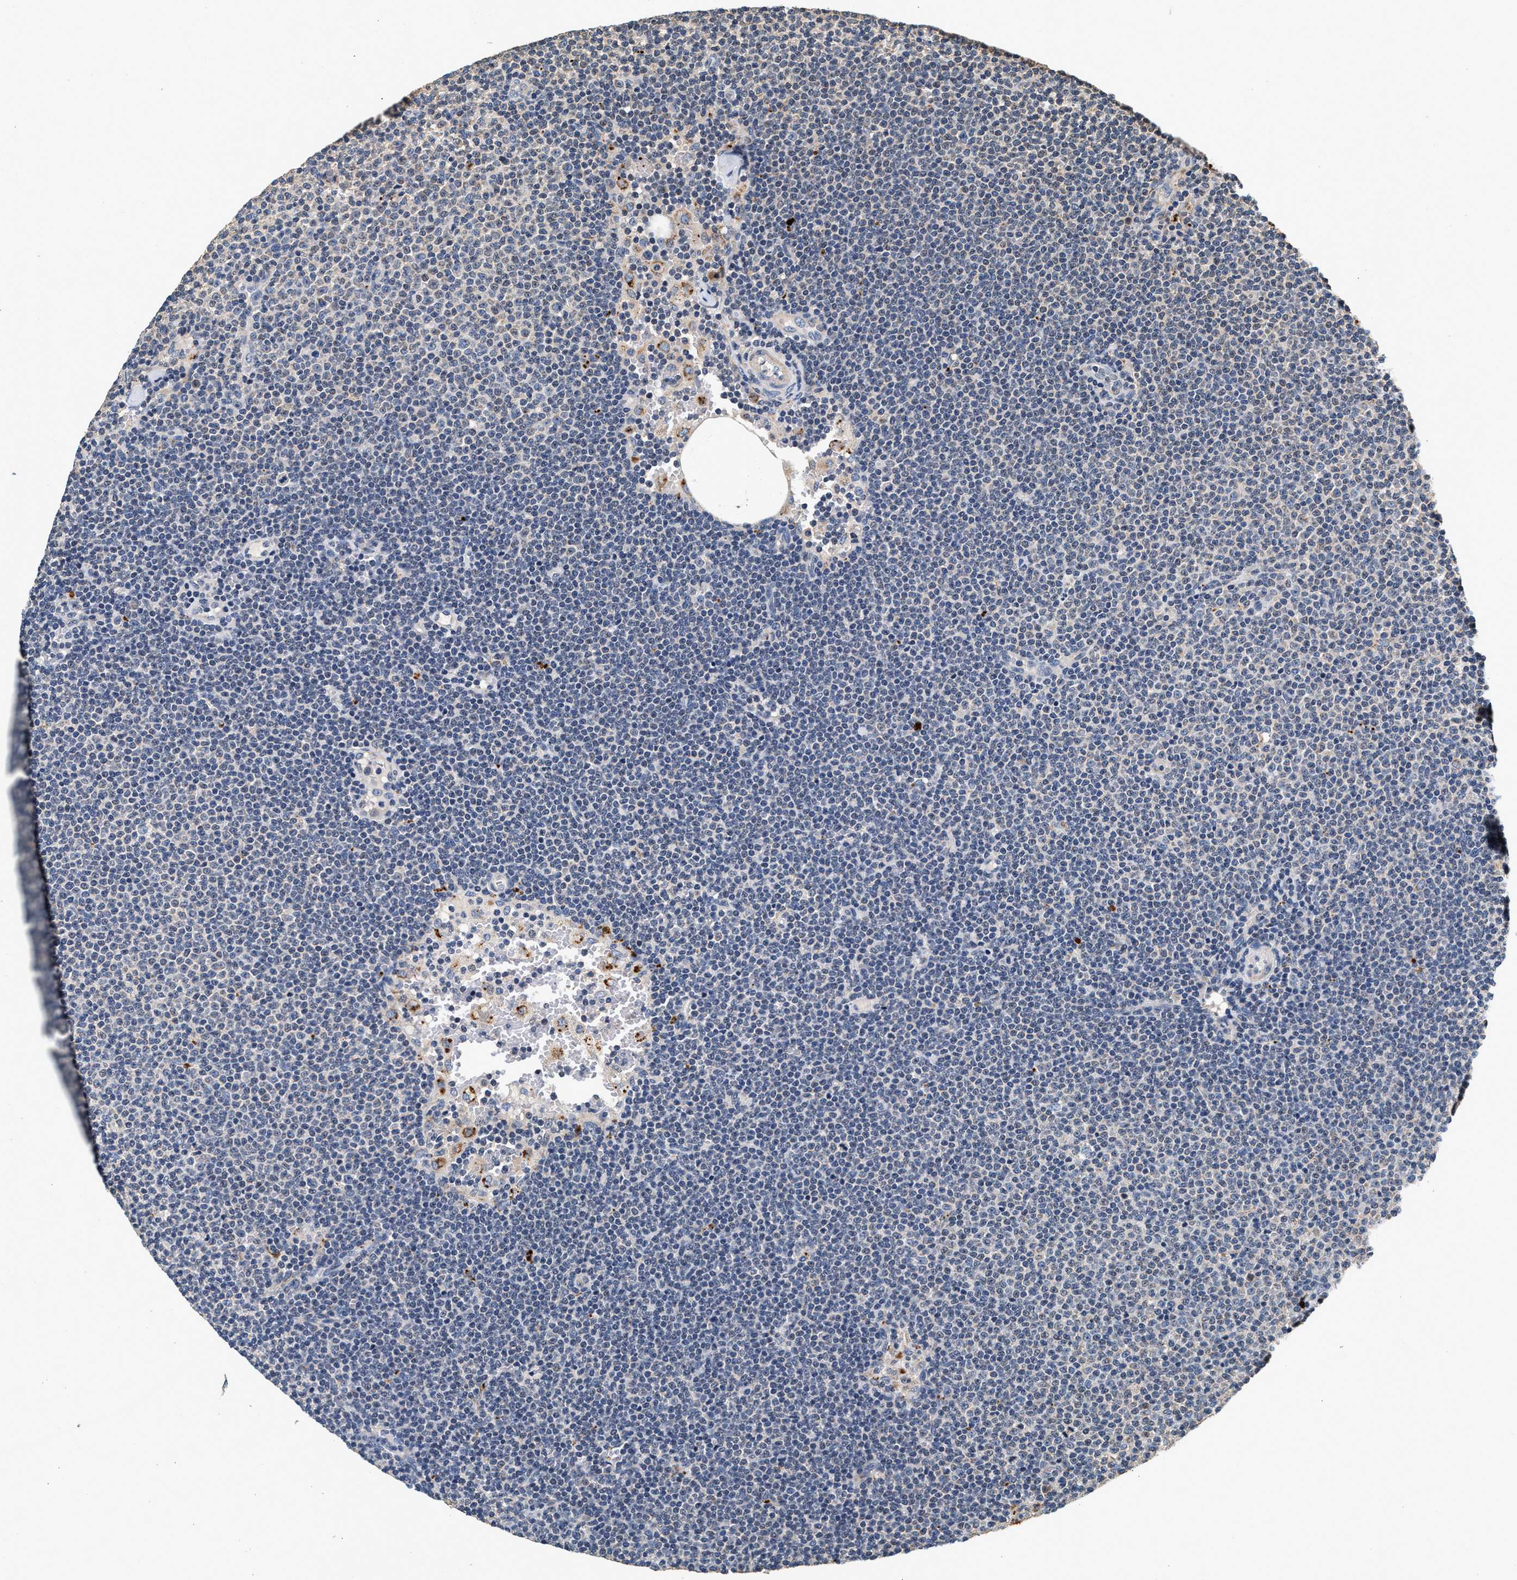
{"staining": {"intensity": "negative", "quantity": "none", "location": "none"}, "tissue": "lymphoma", "cell_type": "Tumor cells", "image_type": "cancer", "snomed": [{"axis": "morphology", "description": "Malignant lymphoma, non-Hodgkin's type, Low grade"}, {"axis": "topography", "description": "Lymph node"}], "caption": "IHC photomicrograph of human lymphoma stained for a protein (brown), which demonstrates no staining in tumor cells.", "gene": "PTGR3", "patient": {"sex": "female", "age": 53}}